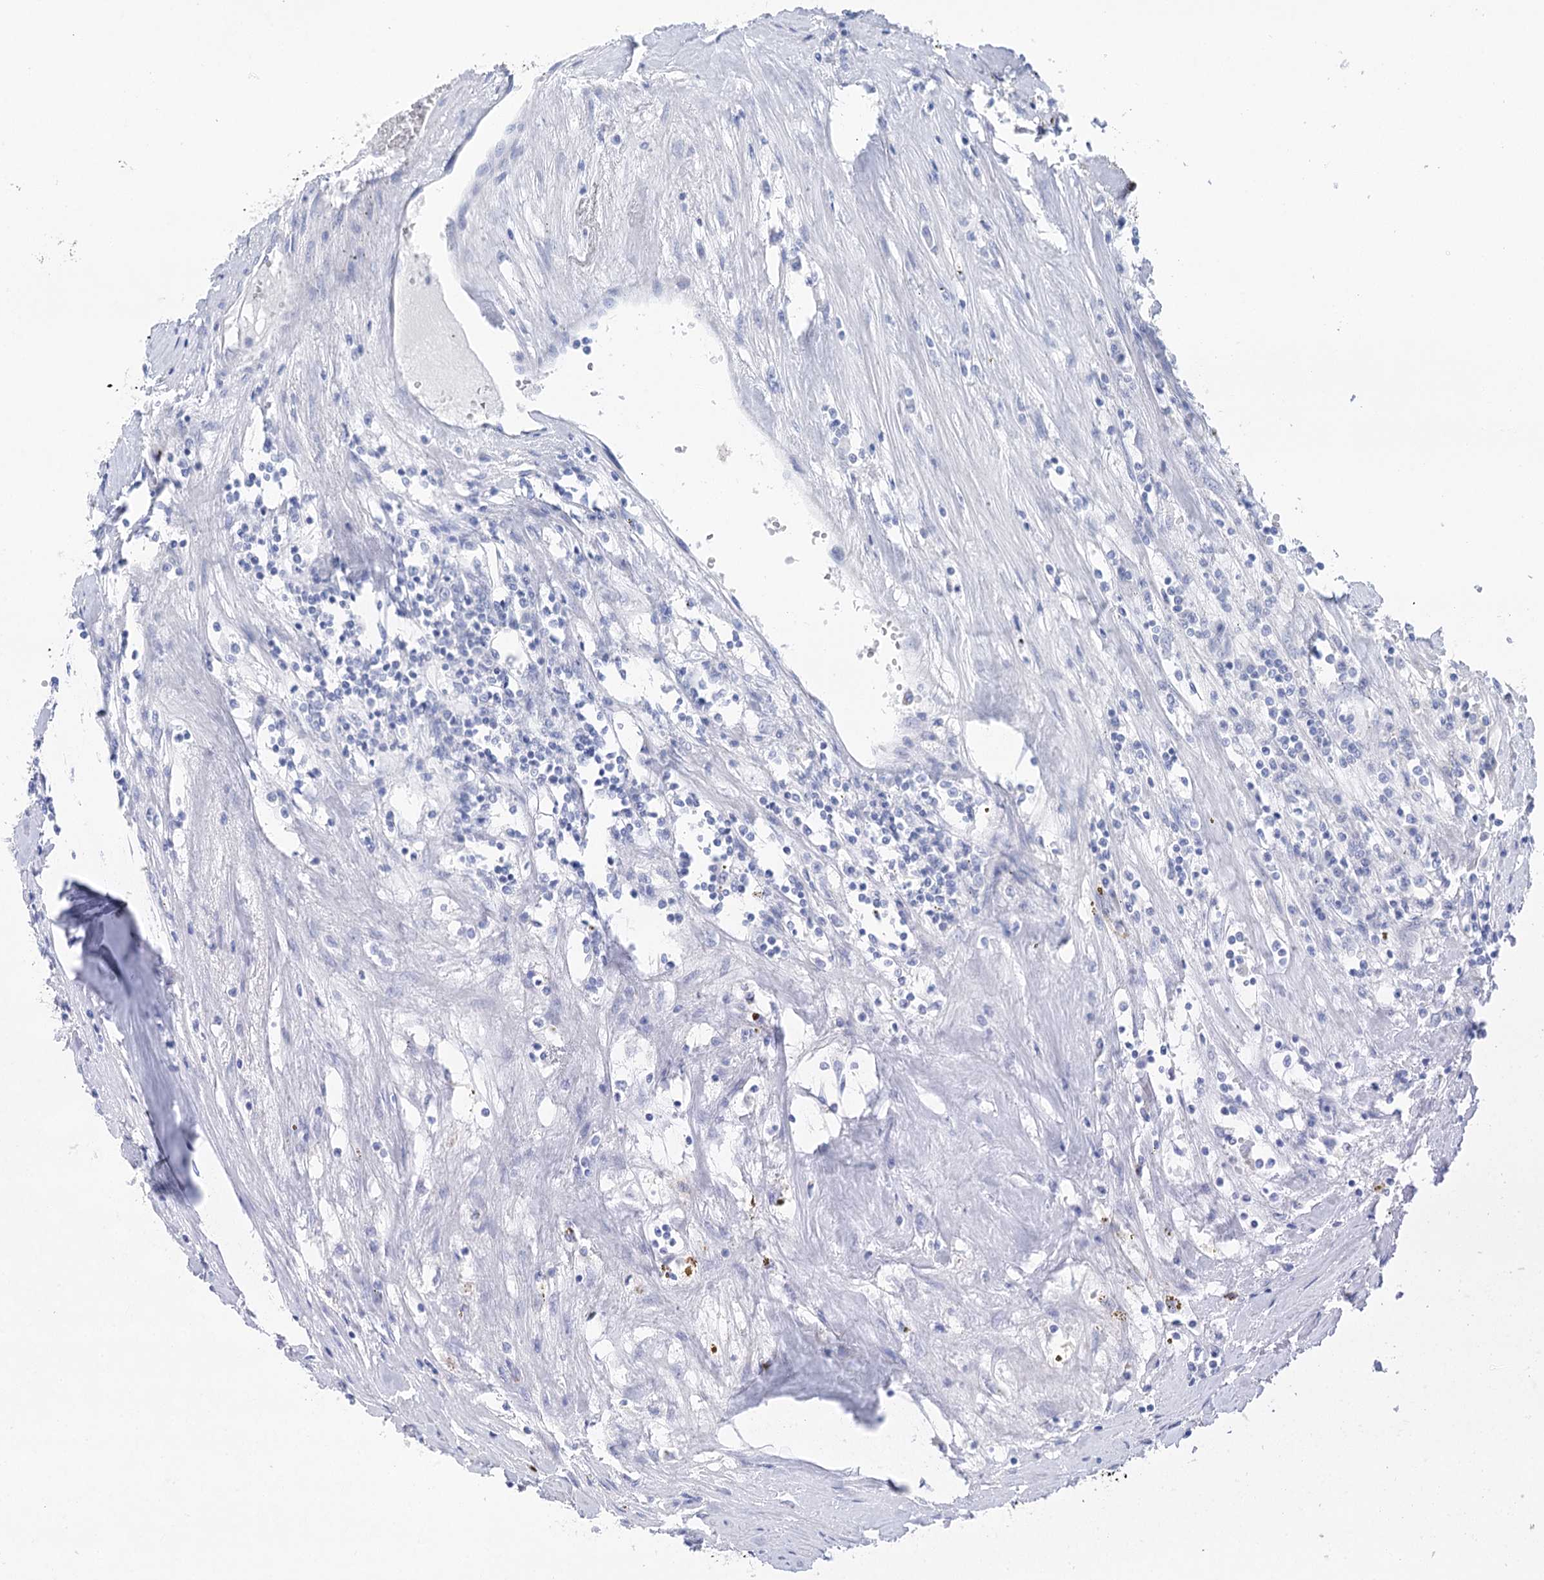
{"staining": {"intensity": "negative", "quantity": "none", "location": "none"}, "tissue": "renal cancer", "cell_type": "Tumor cells", "image_type": "cancer", "snomed": [{"axis": "morphology", "description": "Adenocarcinoma, NOS"}, {"axis": "topography", "description": "Kidney"}], "caption": "The micrograph shows no significant expression in tumor cells of adenocarcinoma (renal).", "gene": "LALBA", "patient": {"sex": "male", "age": 56}}